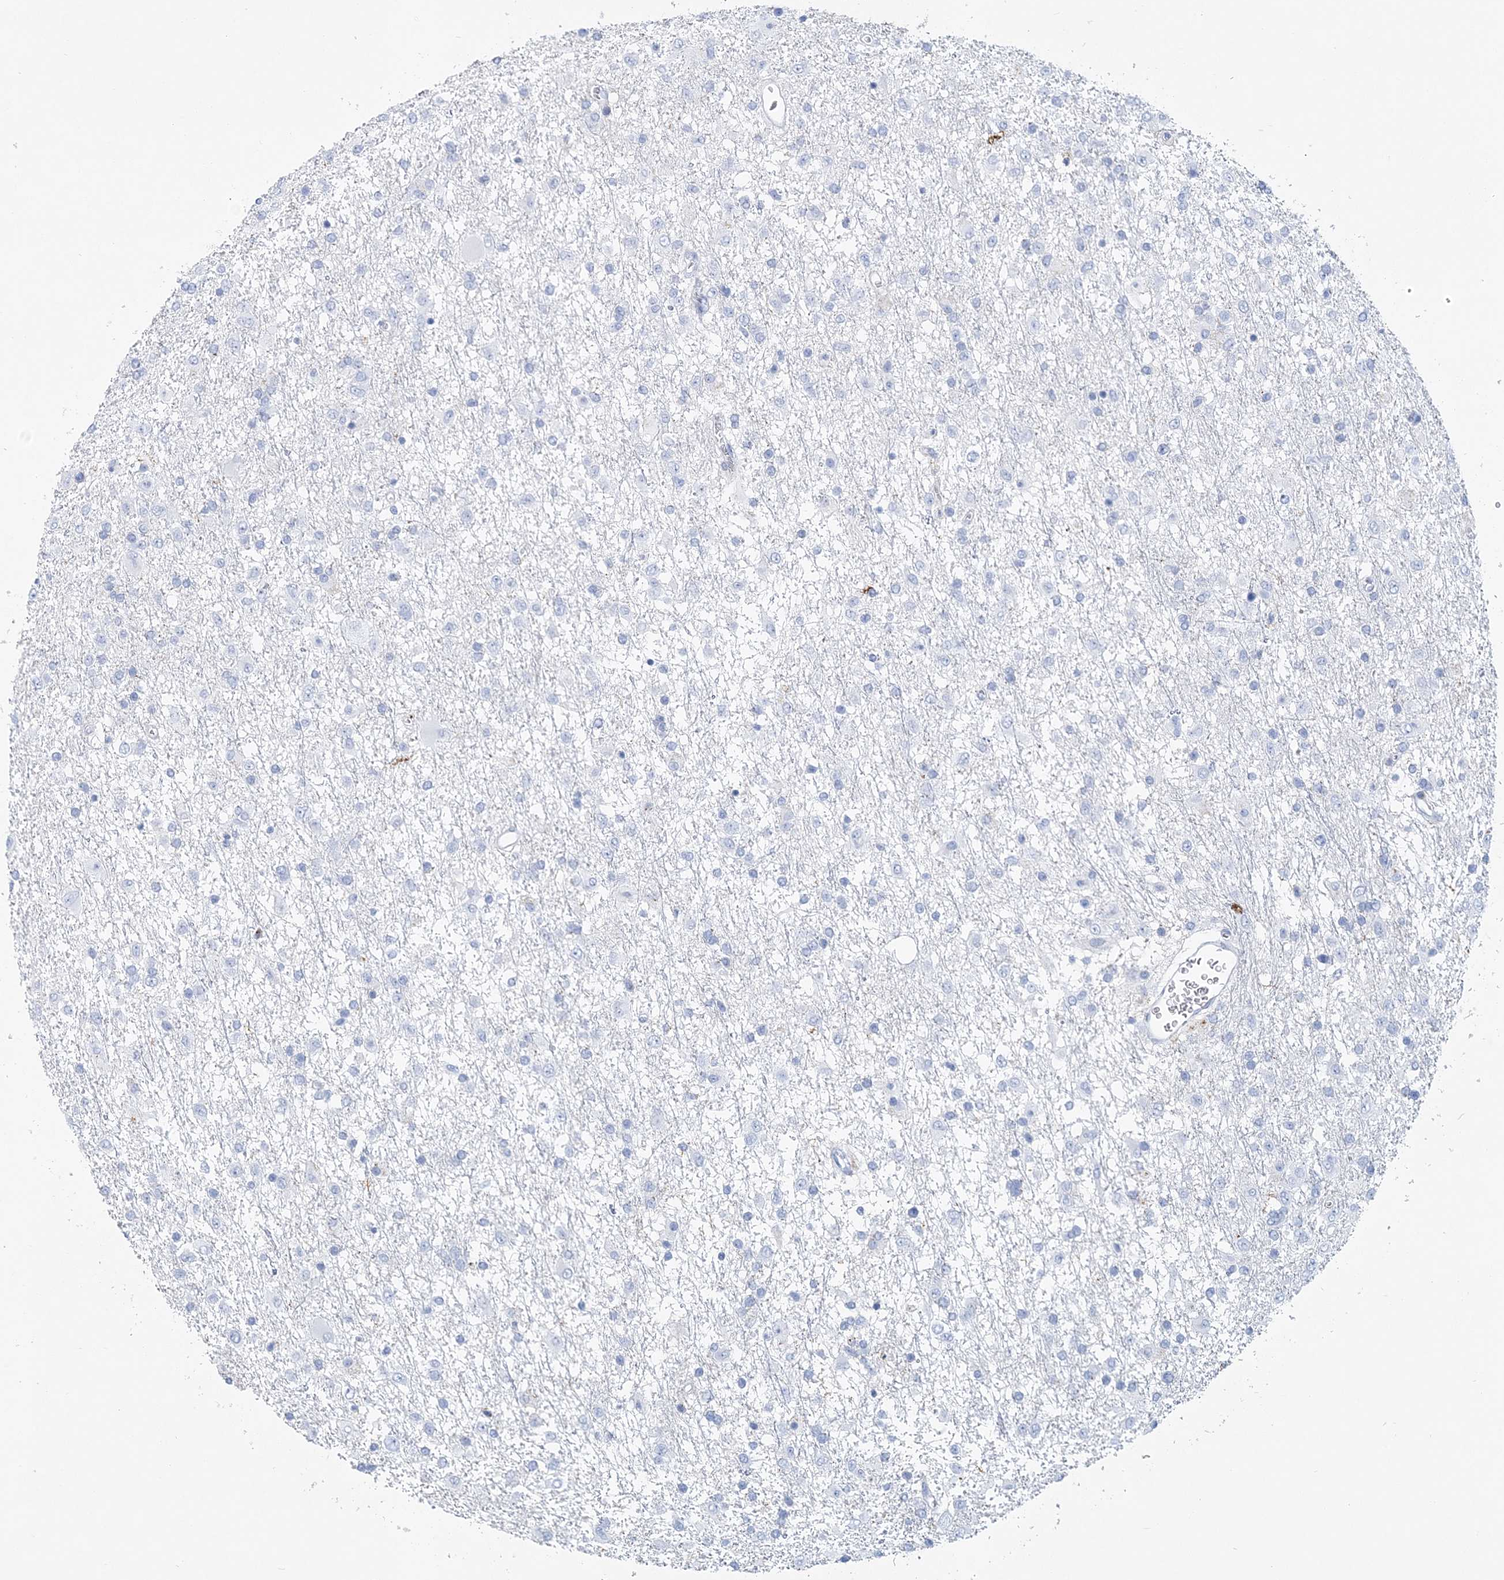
{"staining": {"intensity": "negative", "quantity": "none", "location": "none"}, "tissue": "glioma", "cell_type": "Tumor cells", "image_type": "cancer", "snomed": [{"axis": "morphology", "description": "Glioma, malignant, Low grade"}, {"axis": "topography", "description": "Brain"}], "caption": "Glioma stained for a protein using immunohistochemistry (IHC) displays no staining tumor cells.", "gene": "NKX6-1", "patient": {"sex": "male", "age": 65}}